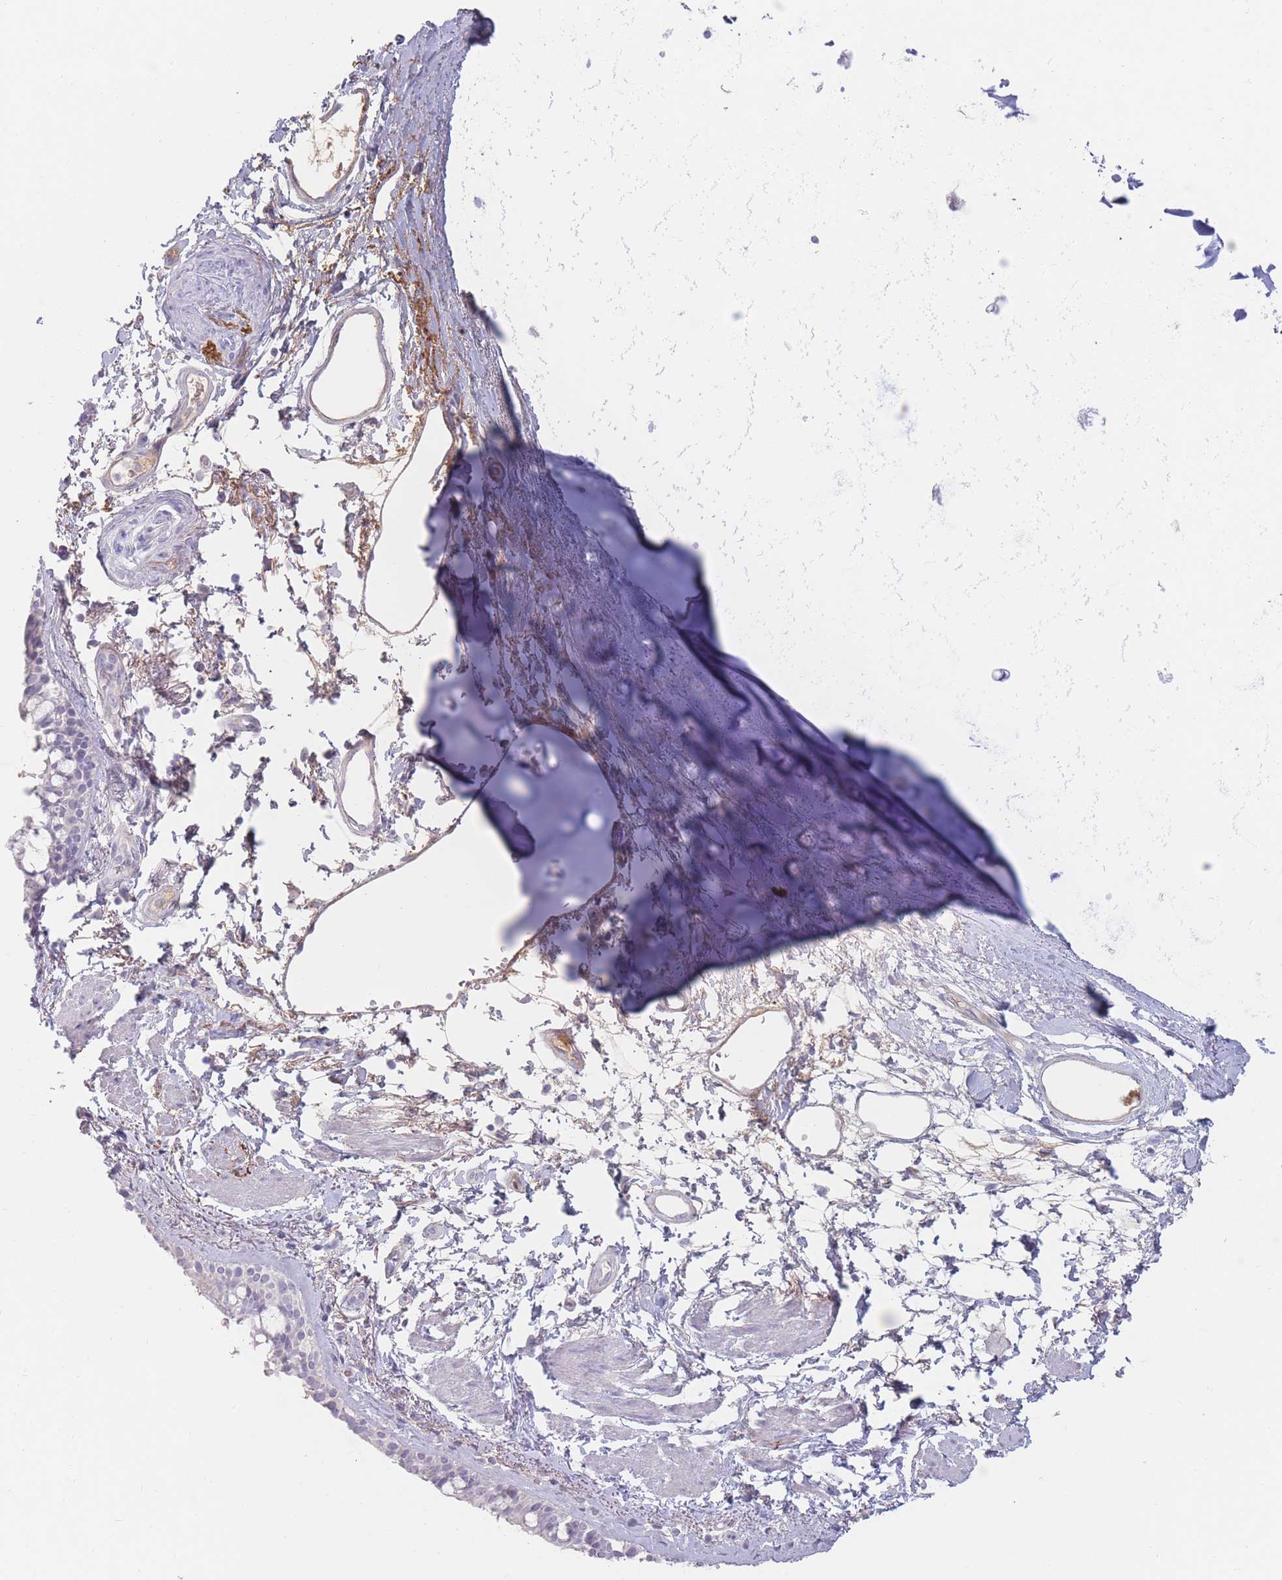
{"staining": {"intensity": "negative", "quantity": "none", "location": "none"}, "tissue": "bronchus", "cell_type": "Respiratory epithelial cells", "image_type": "normal", "snomed": [{"axis": "morphology", "description": "Normal tissue, NOS"}, {"axis": "topography", "description": "Lymph node"}, {"axis": "topography", "description": "Cartilage tissue"}, {"axis": "topography", "description": "Bronchus"}], "caption": "This photomicrograph is of benign bronchus stained with immunohistochemistry (IHC) to label a protein in brown with the nuclei are counter-stained blue. There is no expression in respiratory epithelial cells.", "gene": "PRG4", "patient": {"sex": "female", "age": 70}}